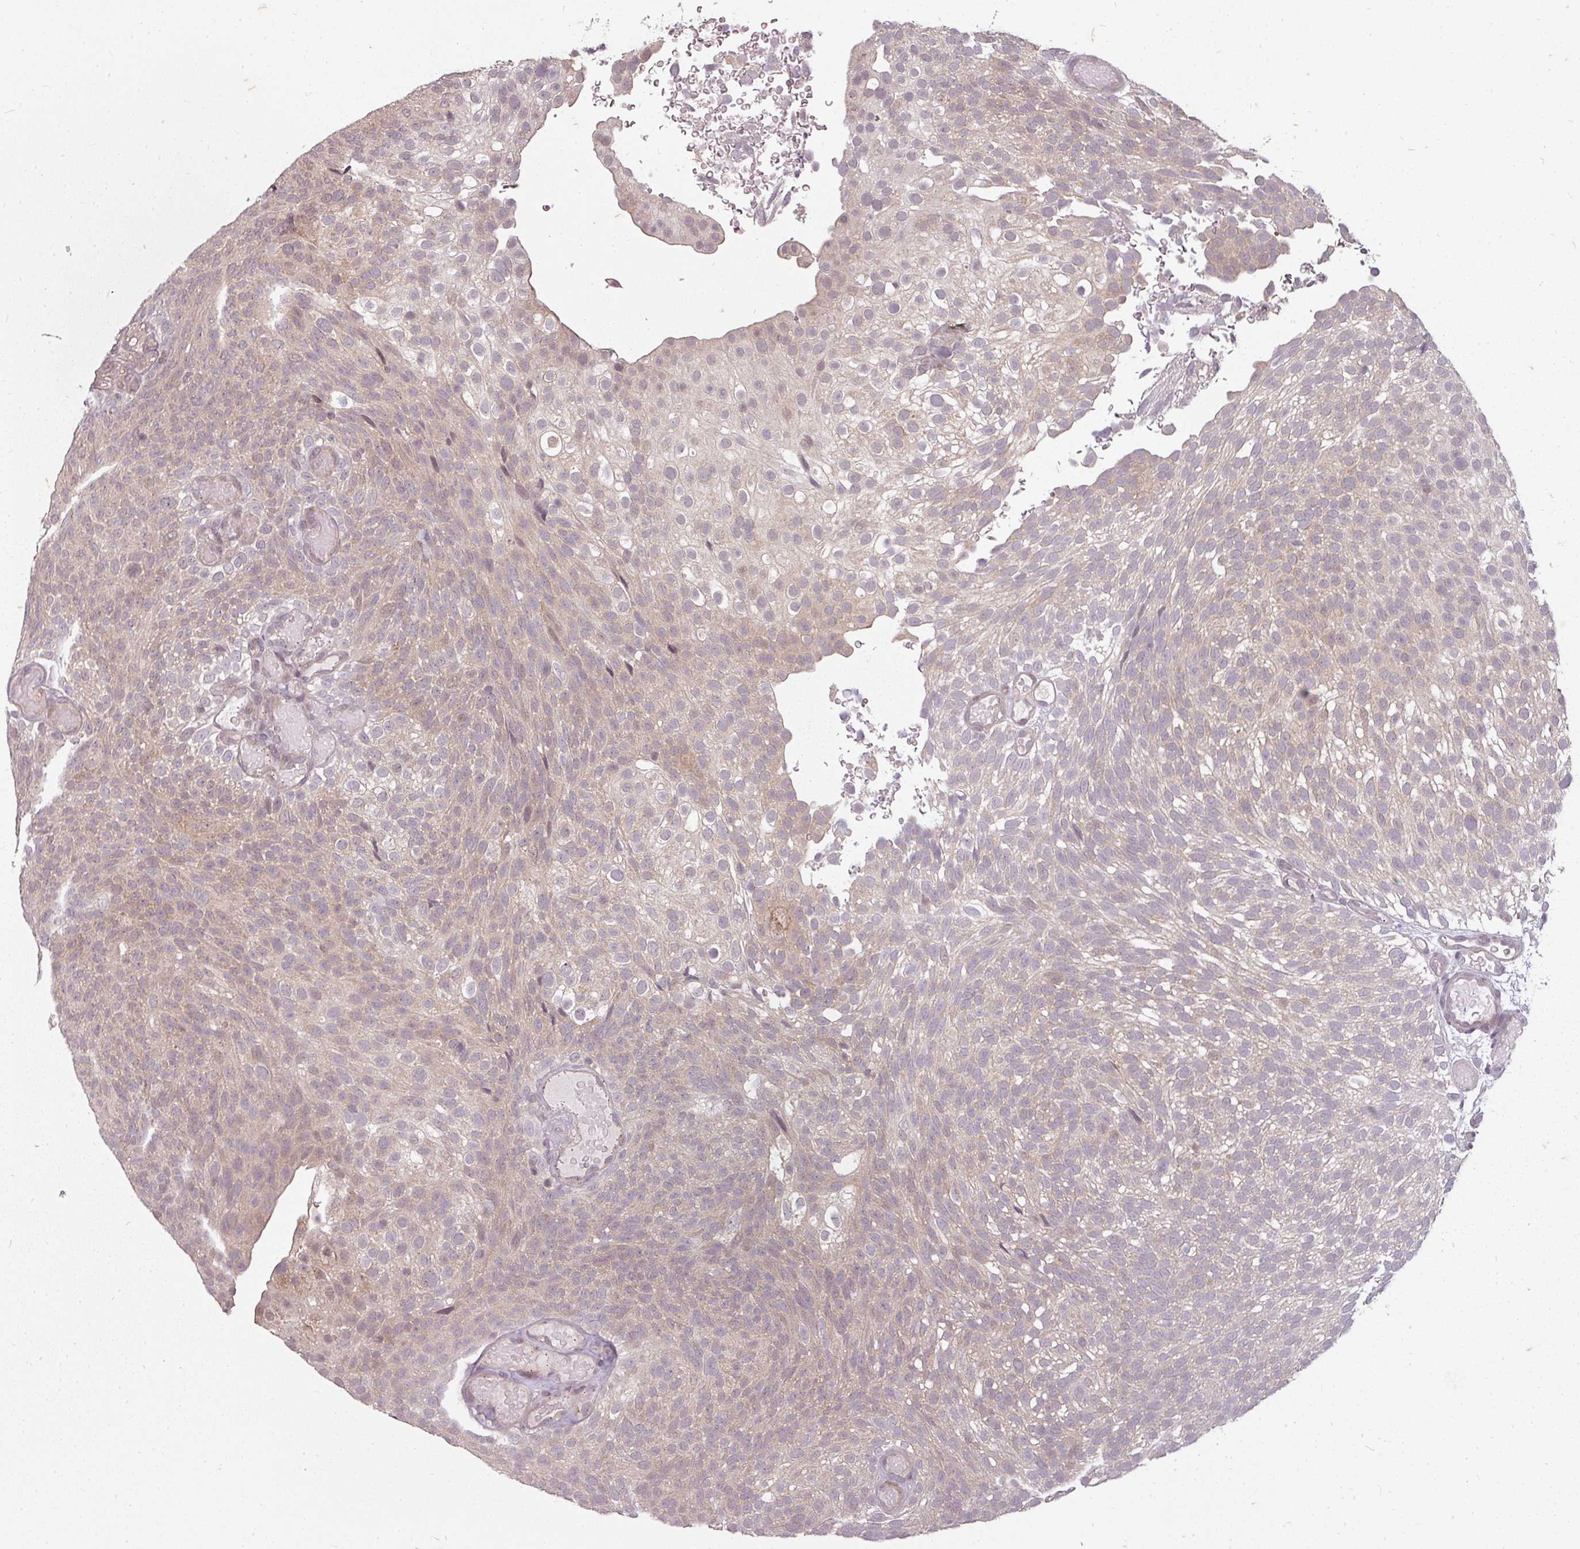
{"staining": {"intensity": "weak", "quantity": "25%-75%", "location": "cytoplasmic/membranous"}, "tissue": "urothelial cancer", "cell_type": "Tumor cells", "image_type": "cancer", "snomed": [{"axis": "morphology", "description": "Urothelial carcinoma, Low grade"}, {"axis": "topography", "description": "Urinary bladder"}], "caption": "Low-grade urothelial carcinoma tissue displays weak cytoplasmic/membranous expression in about 25%-75% of tumor cells (Brightfield microscopy of DAB IHC at high magnification).", "gene": "CLIC1", "patient": {"sex": "male", "age": 78}}